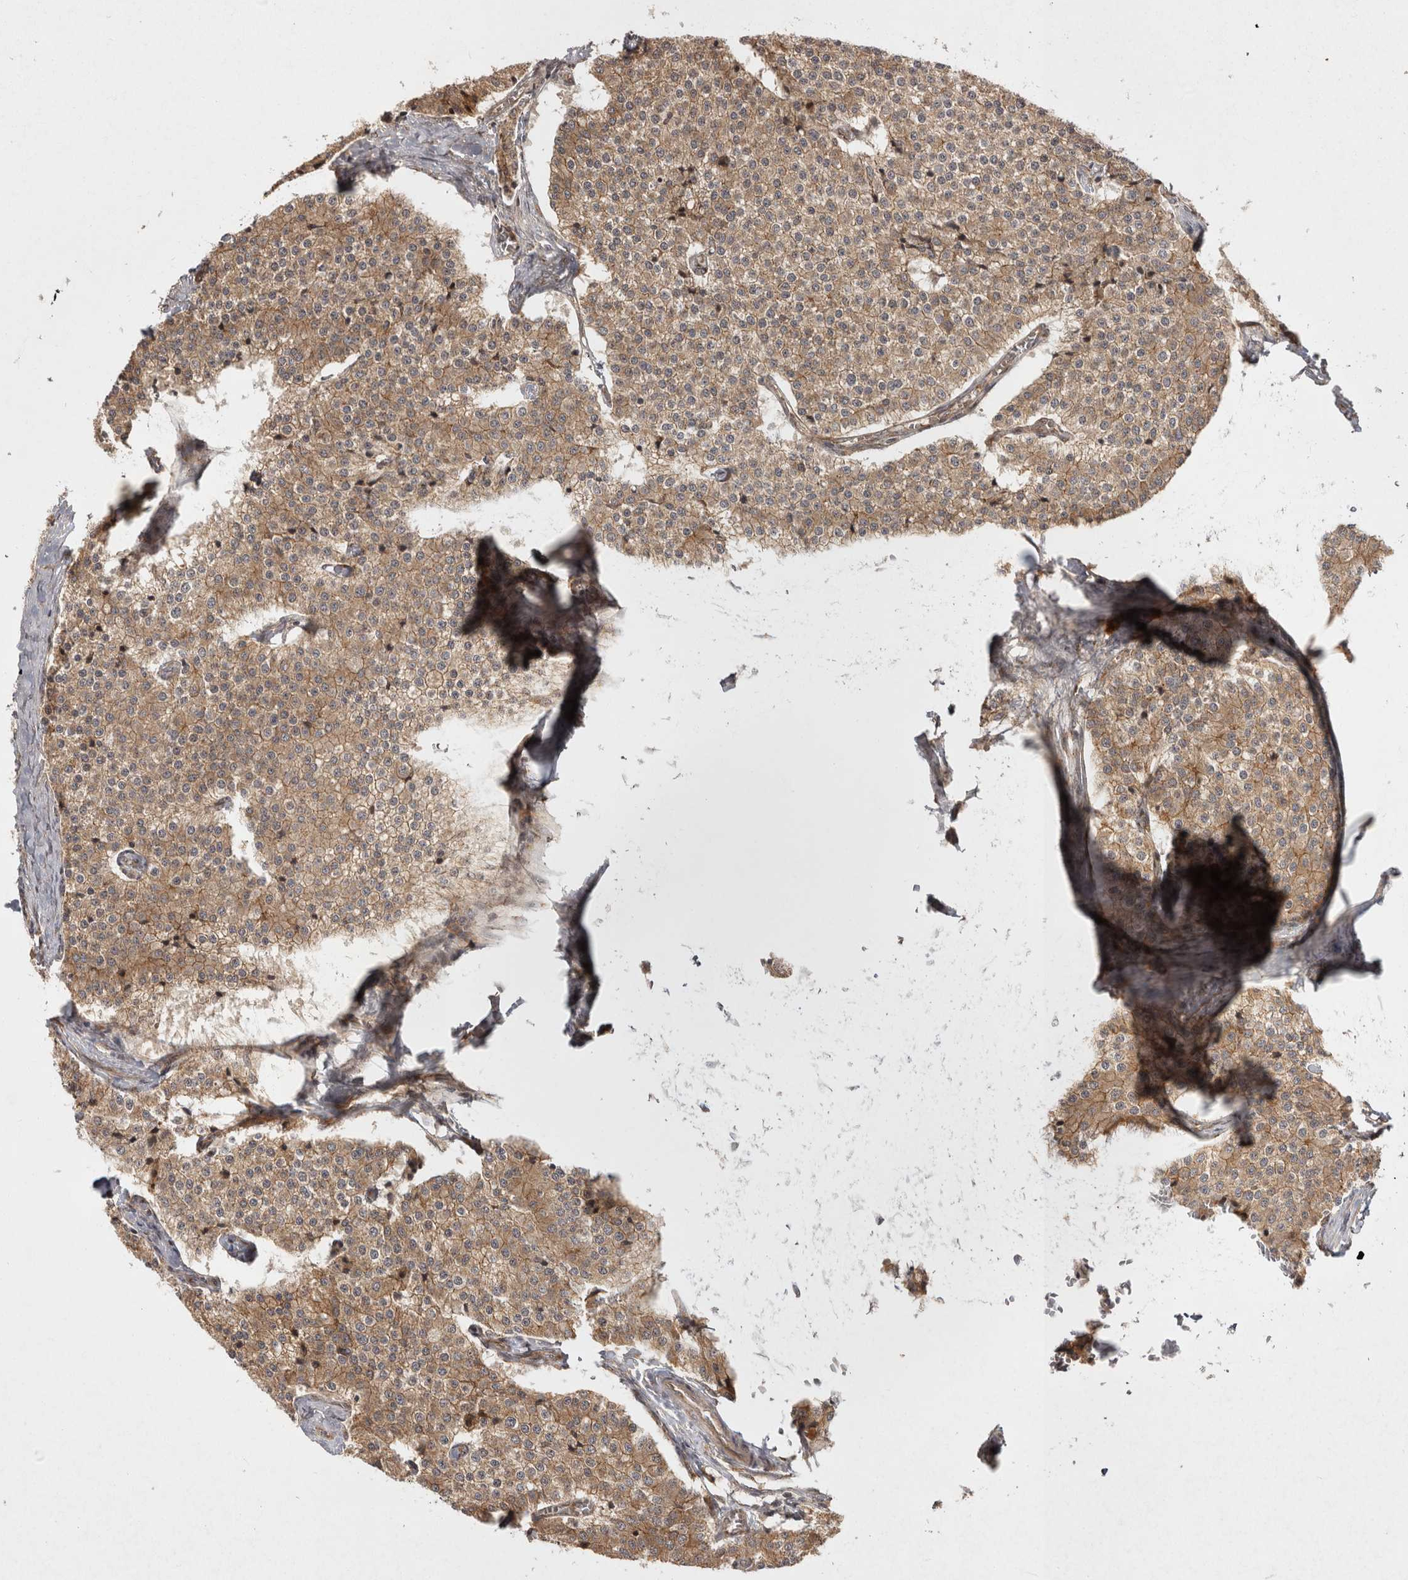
{"staining": {"intensity": "weak", "quantity": ">75%", "location": "cytoplasmic/membranous"}, "tissue": "carcinoid", "cell_type": "Tumor cells", "image_type": "cancer", "snomed": [{"axis": "morphology", "description": "Carcinoid, malignant, NOS"}, {"axis": "topography", "description": "Colon"}], "caption": "An IHC micrograph of neoplastic tissue is shown. Protein staining in brown highlights weak cytoplasmic/membranous positivity in carcinoid within tumor cells.", "gene": "CAMSAP2", "patient": {"sex": "female", "age": 52}}